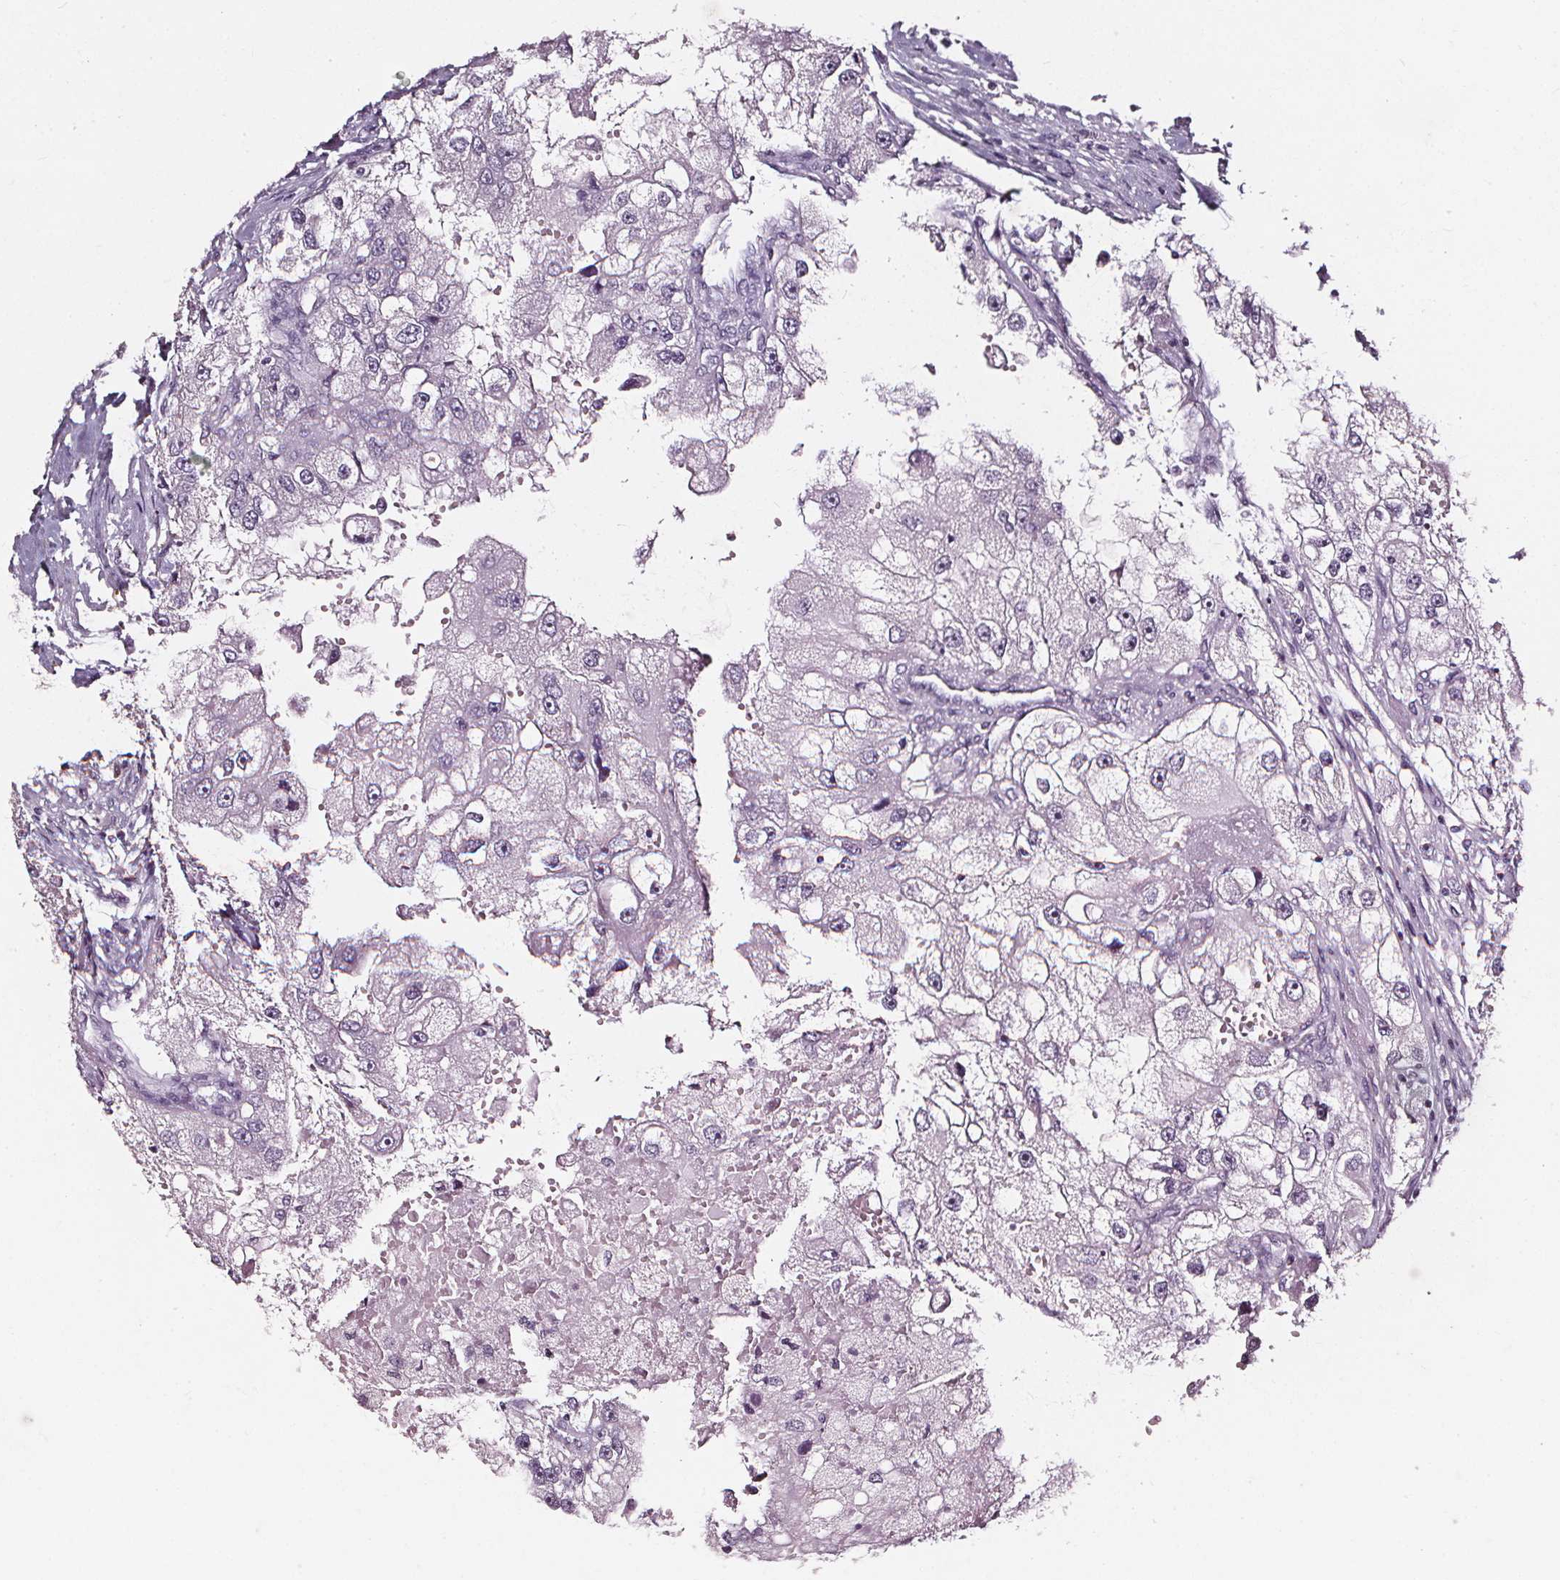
{"staining": {"intensity": "negative", "quantity": "none", "location": "none"}, "tissue": "renal cancer", "cell_type": "Tumor cells", "image_type": "cancer", "snomed": [{"axis": "morphology", "description": "Adenocarcinoma, NOS"}, {"axis": "topography", "description": "Kidney"}], "caption": "IHC image of renal cancer (adenocarcinoma) stained for a protein (brown), which displays no positivity in tumor cells.", "gene": "DEFA5", "patient": {"sex": "male", "age": 63}}